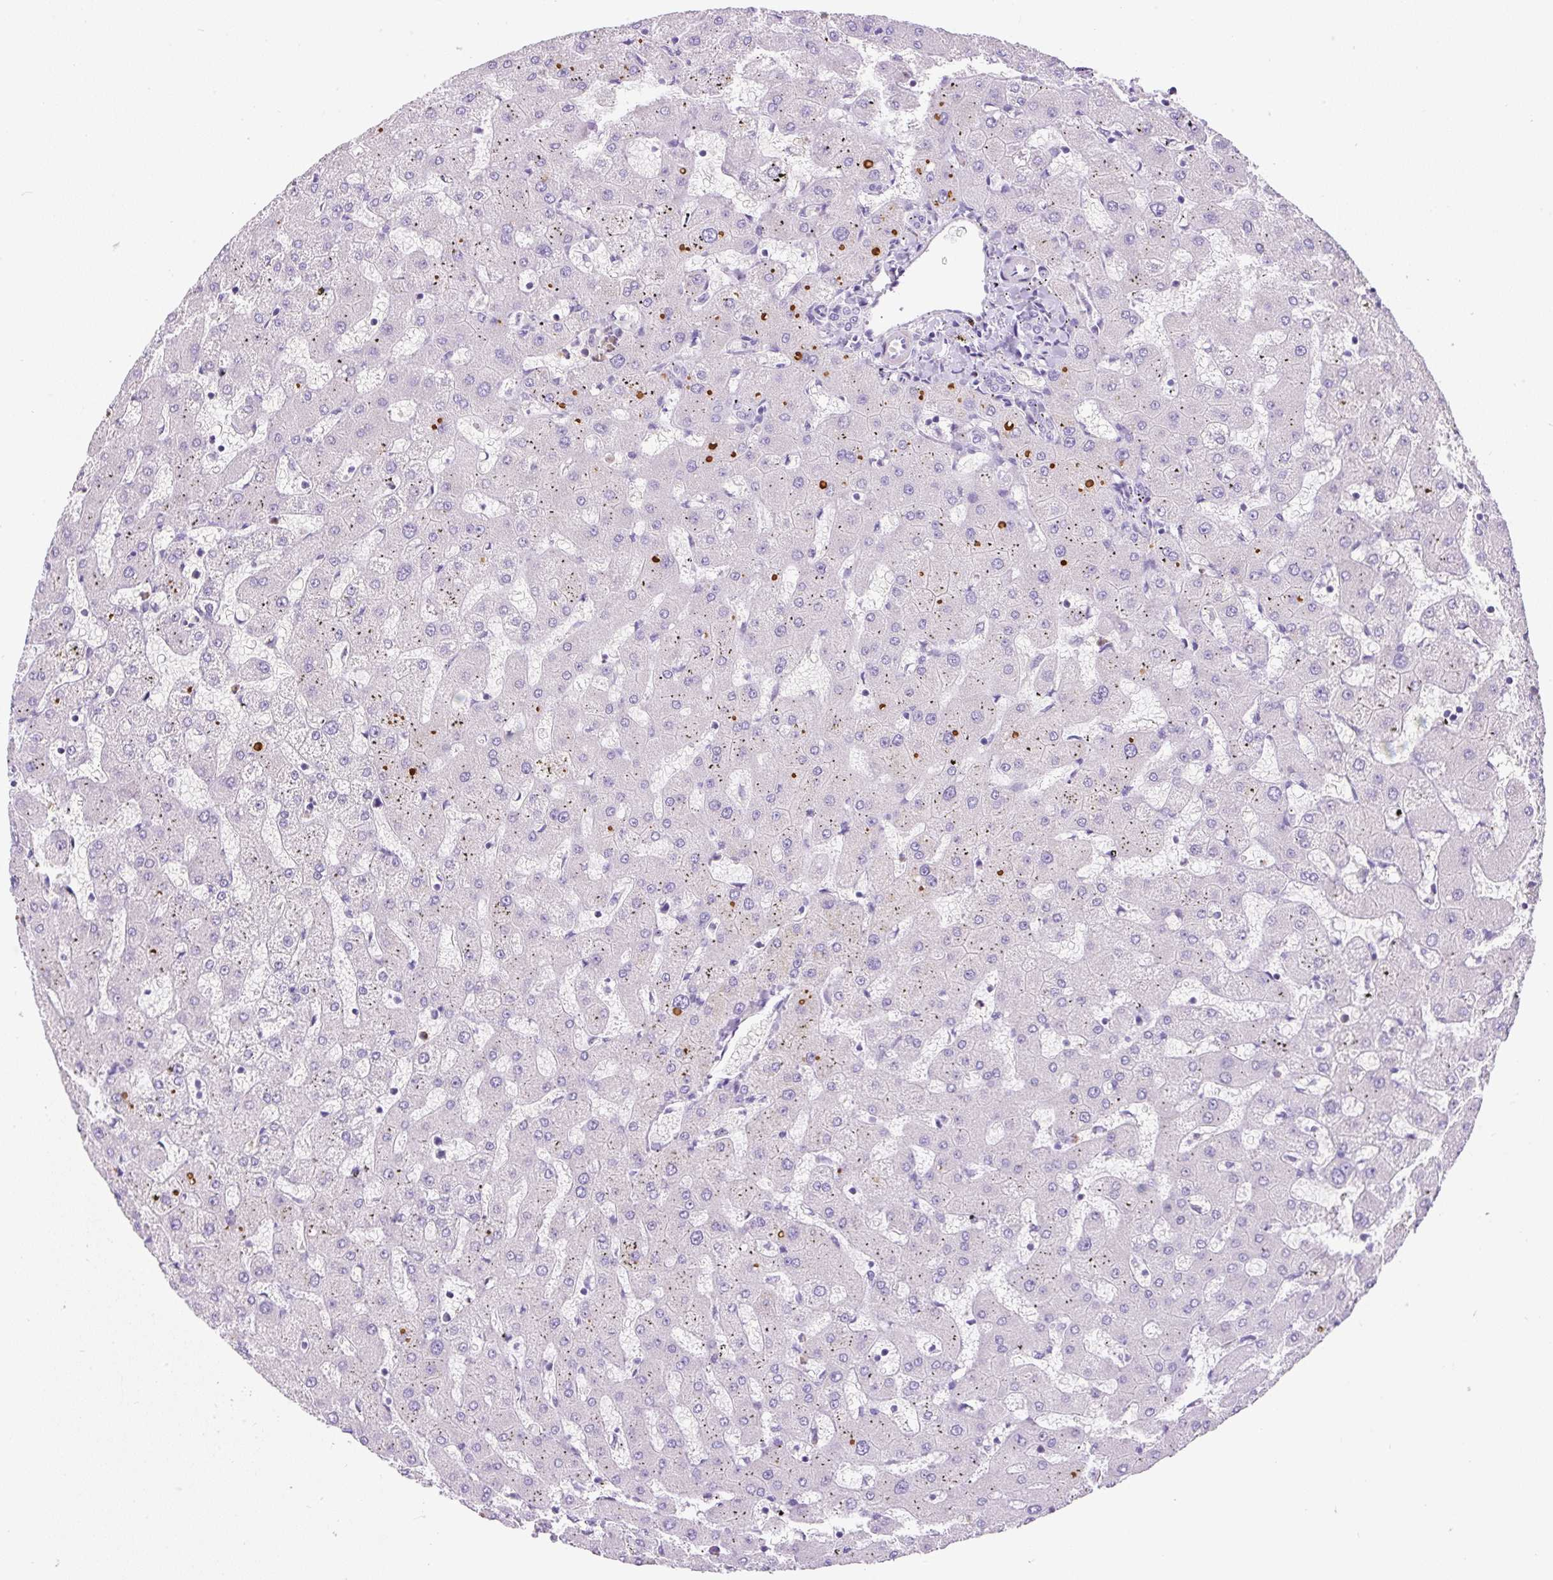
{"staining": {"intensity": "negative", "quantity": "none", "location": "none"}, "tissue": "liver", "cell_type": "Cholangiocytes", "image_type": "normal", "snomed": [{"axis": "morphology", "description": "Normal tissue, NOS"}, {"axis": "topography", "description": "Liver"}], "caption": "This is an immunohistochemistry (IHC) photomicrograph of unremarkable human liver. There is no expression in cholangiocytes.", "gene": "TDRD15", "patient": {"sex": "female", "age": 63}}